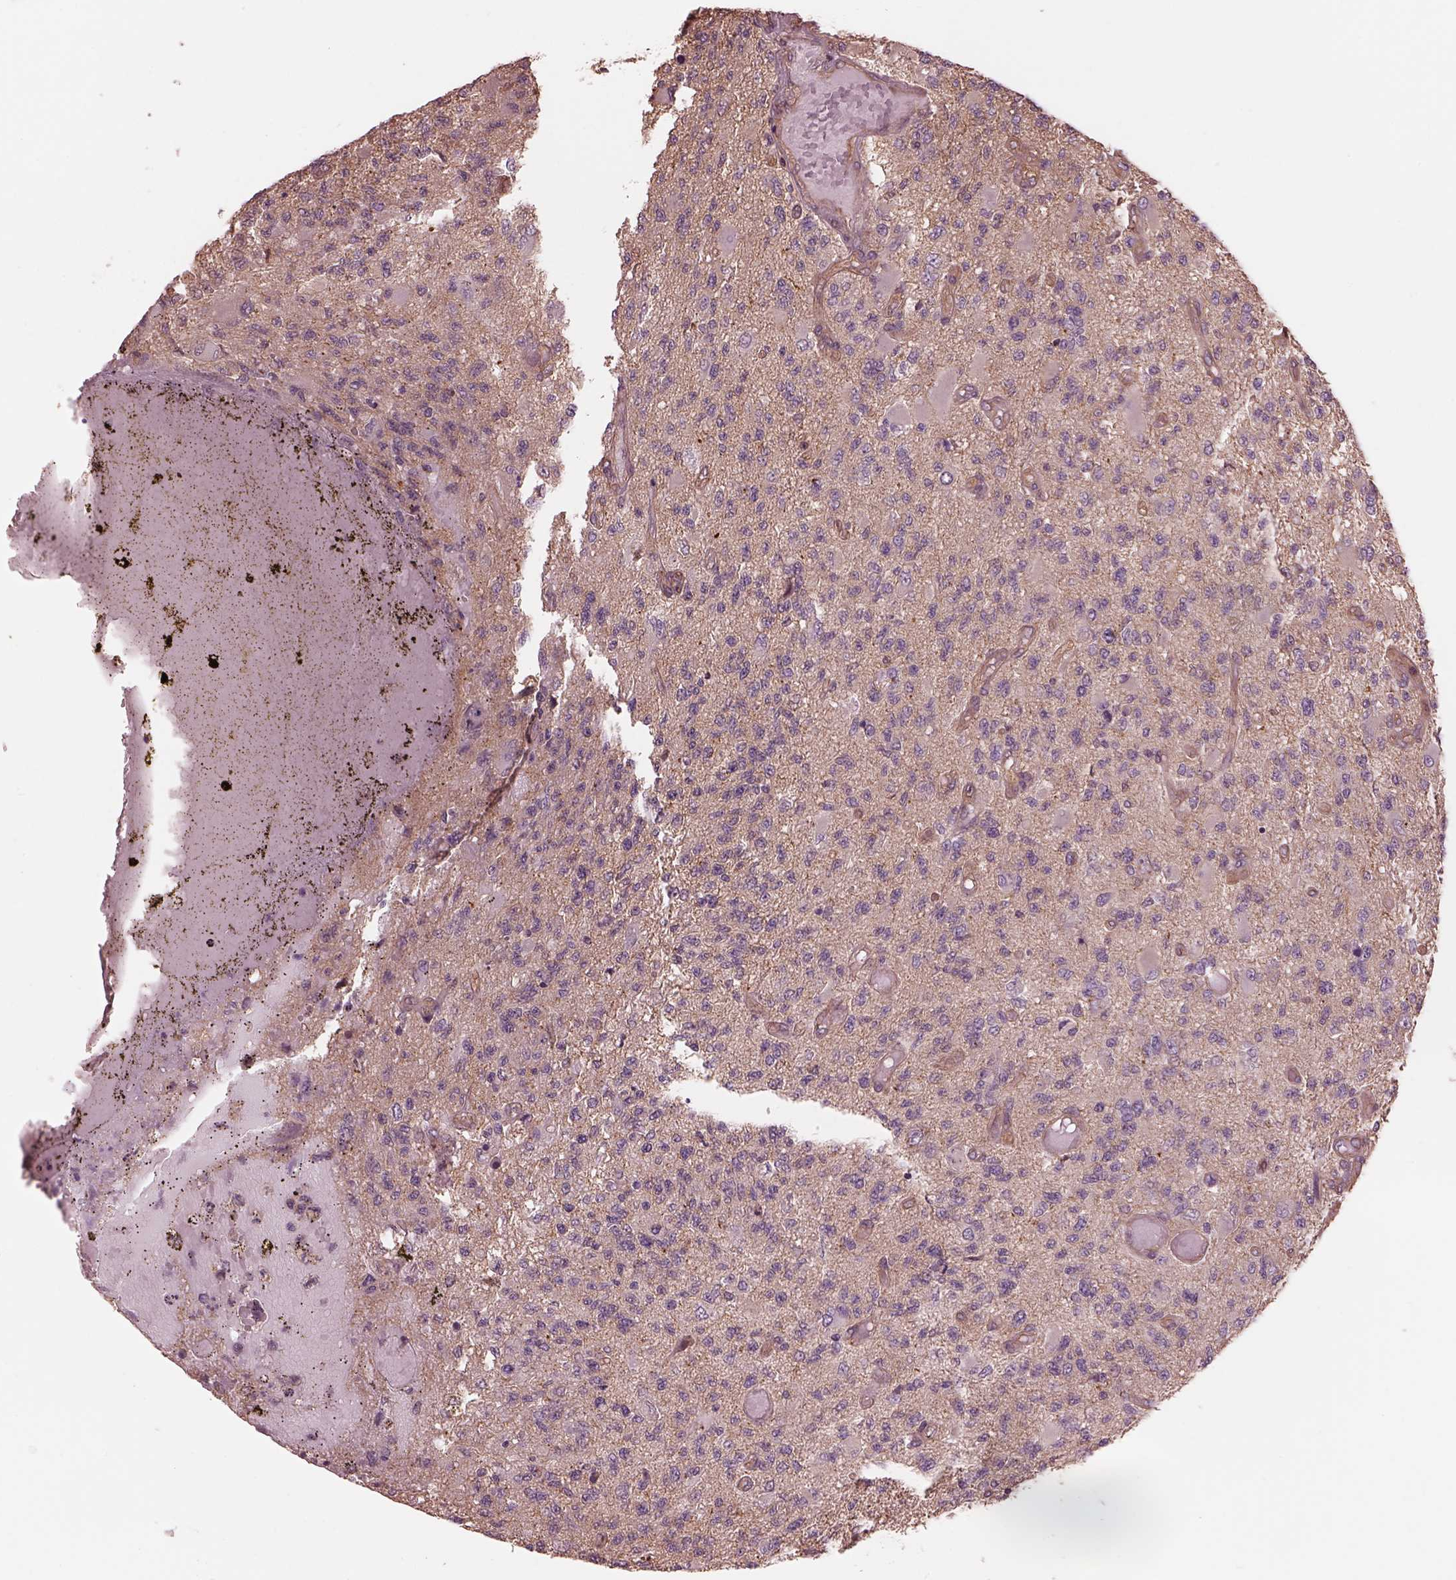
{"staining": {"intensity": "negative", "quantity": "none", "location": "none"}, "tissue": "glioma", "cell_type": "Tumor cells", "image_type": "cancer", "snomed": [{"axis": "morphology", "description": "Glioma, malignant, High grade"}, {"axis": "topography", "description": "Brain"}], "caption": "A high-resolution micrograph shows IHC staining of glioma, which shows no significant staining in tumor cells.", "gene": "STK33", "patient": {"sex": "female", "age": 63}}